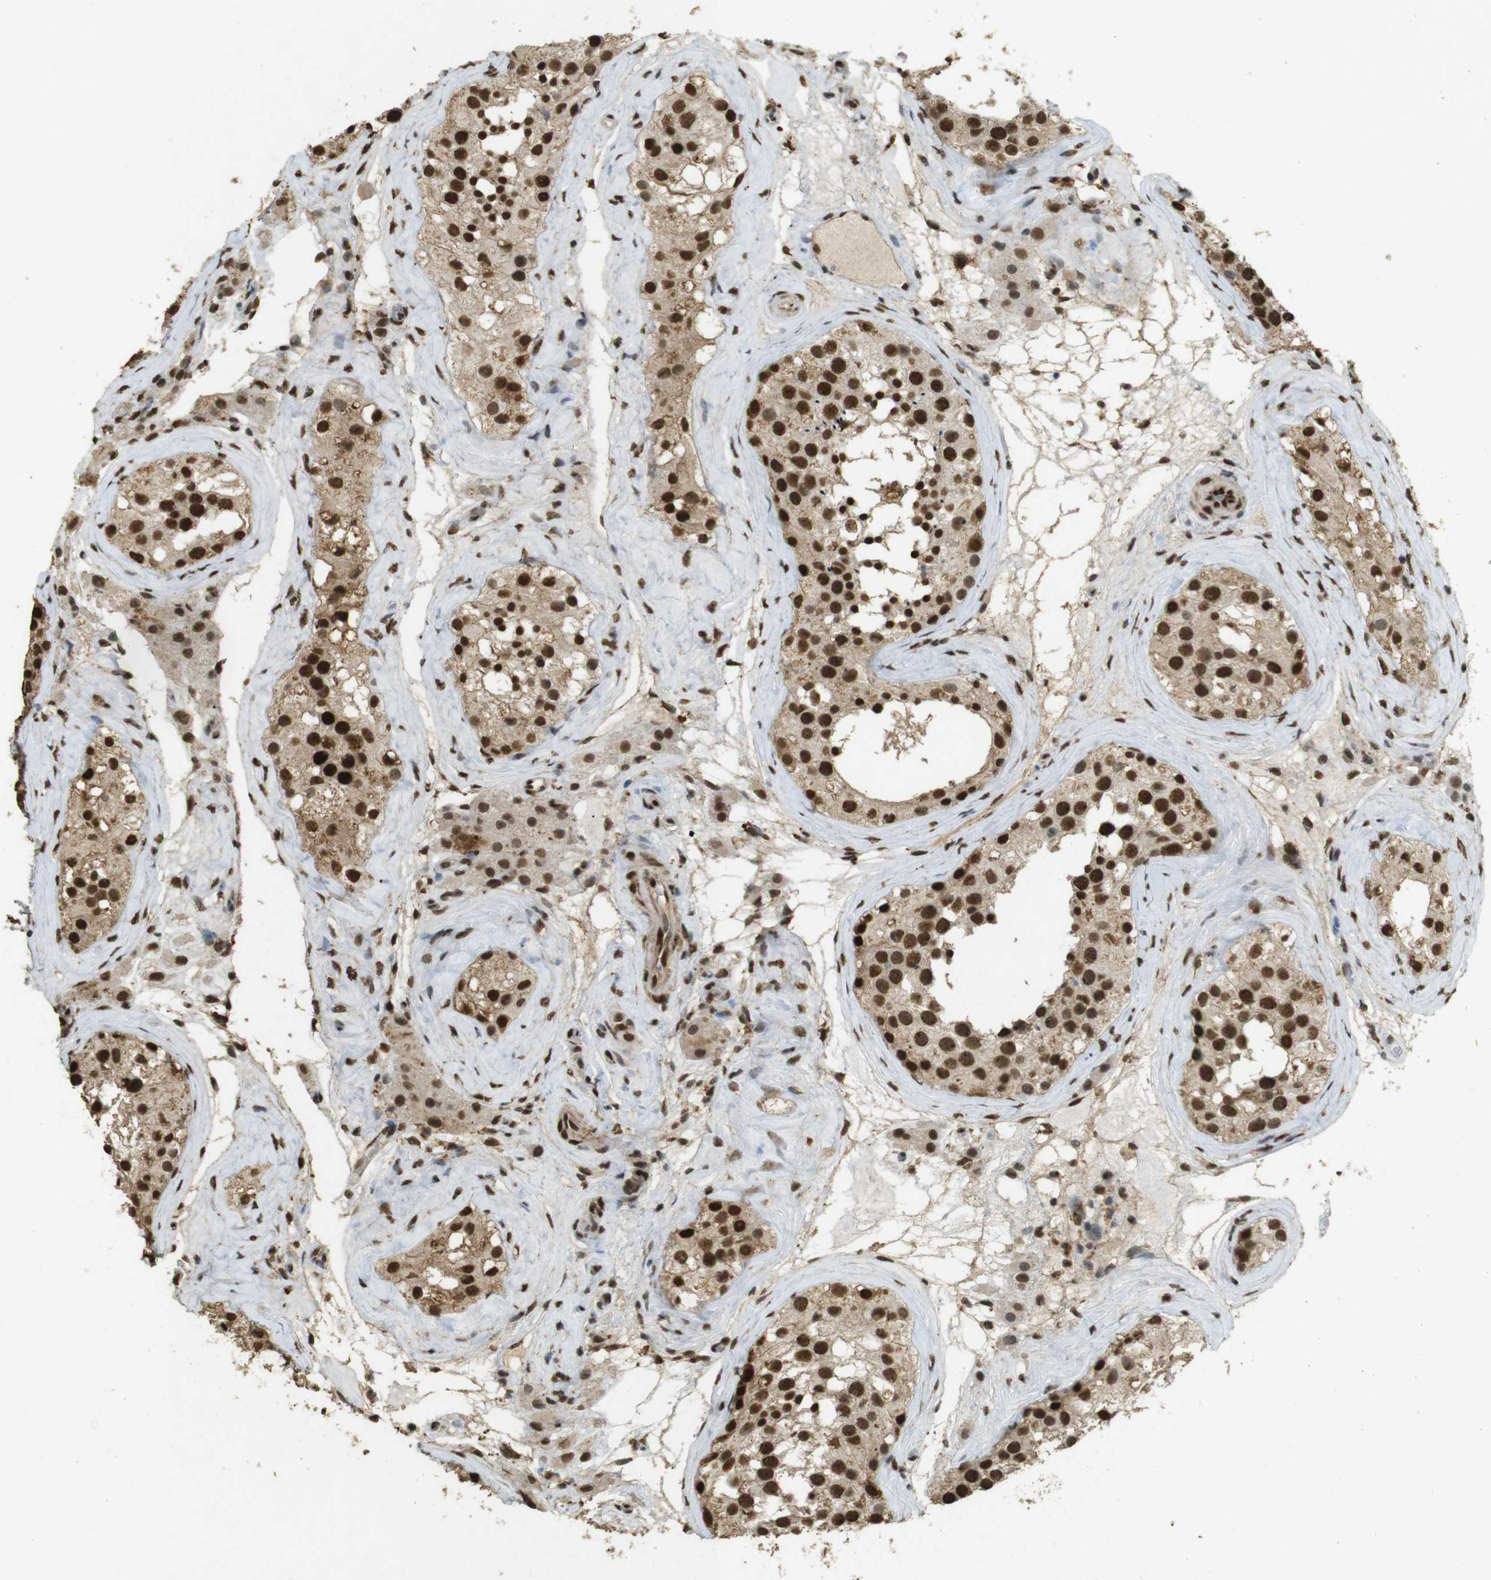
{"staining": {"intensity": "strong", "quantity": ">75%", "location": "cytoplasmic/membranous,nuclear"}, "tissue": "testis", "cell_type": "Cells in seminiferous ducts", "image_type": "normal", "snomed": [{"axis": "morphology", "description": "Normal tissue, NOS"}, {"axis": "morphology", "description": "Seminoma, NOS"}, {"axis": "topography", "description": "Testis"}], "caption": "Immunohistochemical staining of benign testis displays strong cytoplasmic/membranous,nuclear protein staining in about >75% of cells in seminiferous ducts.", "gene": "GATA4", "patient": {"sex": "male", "age": 71}}